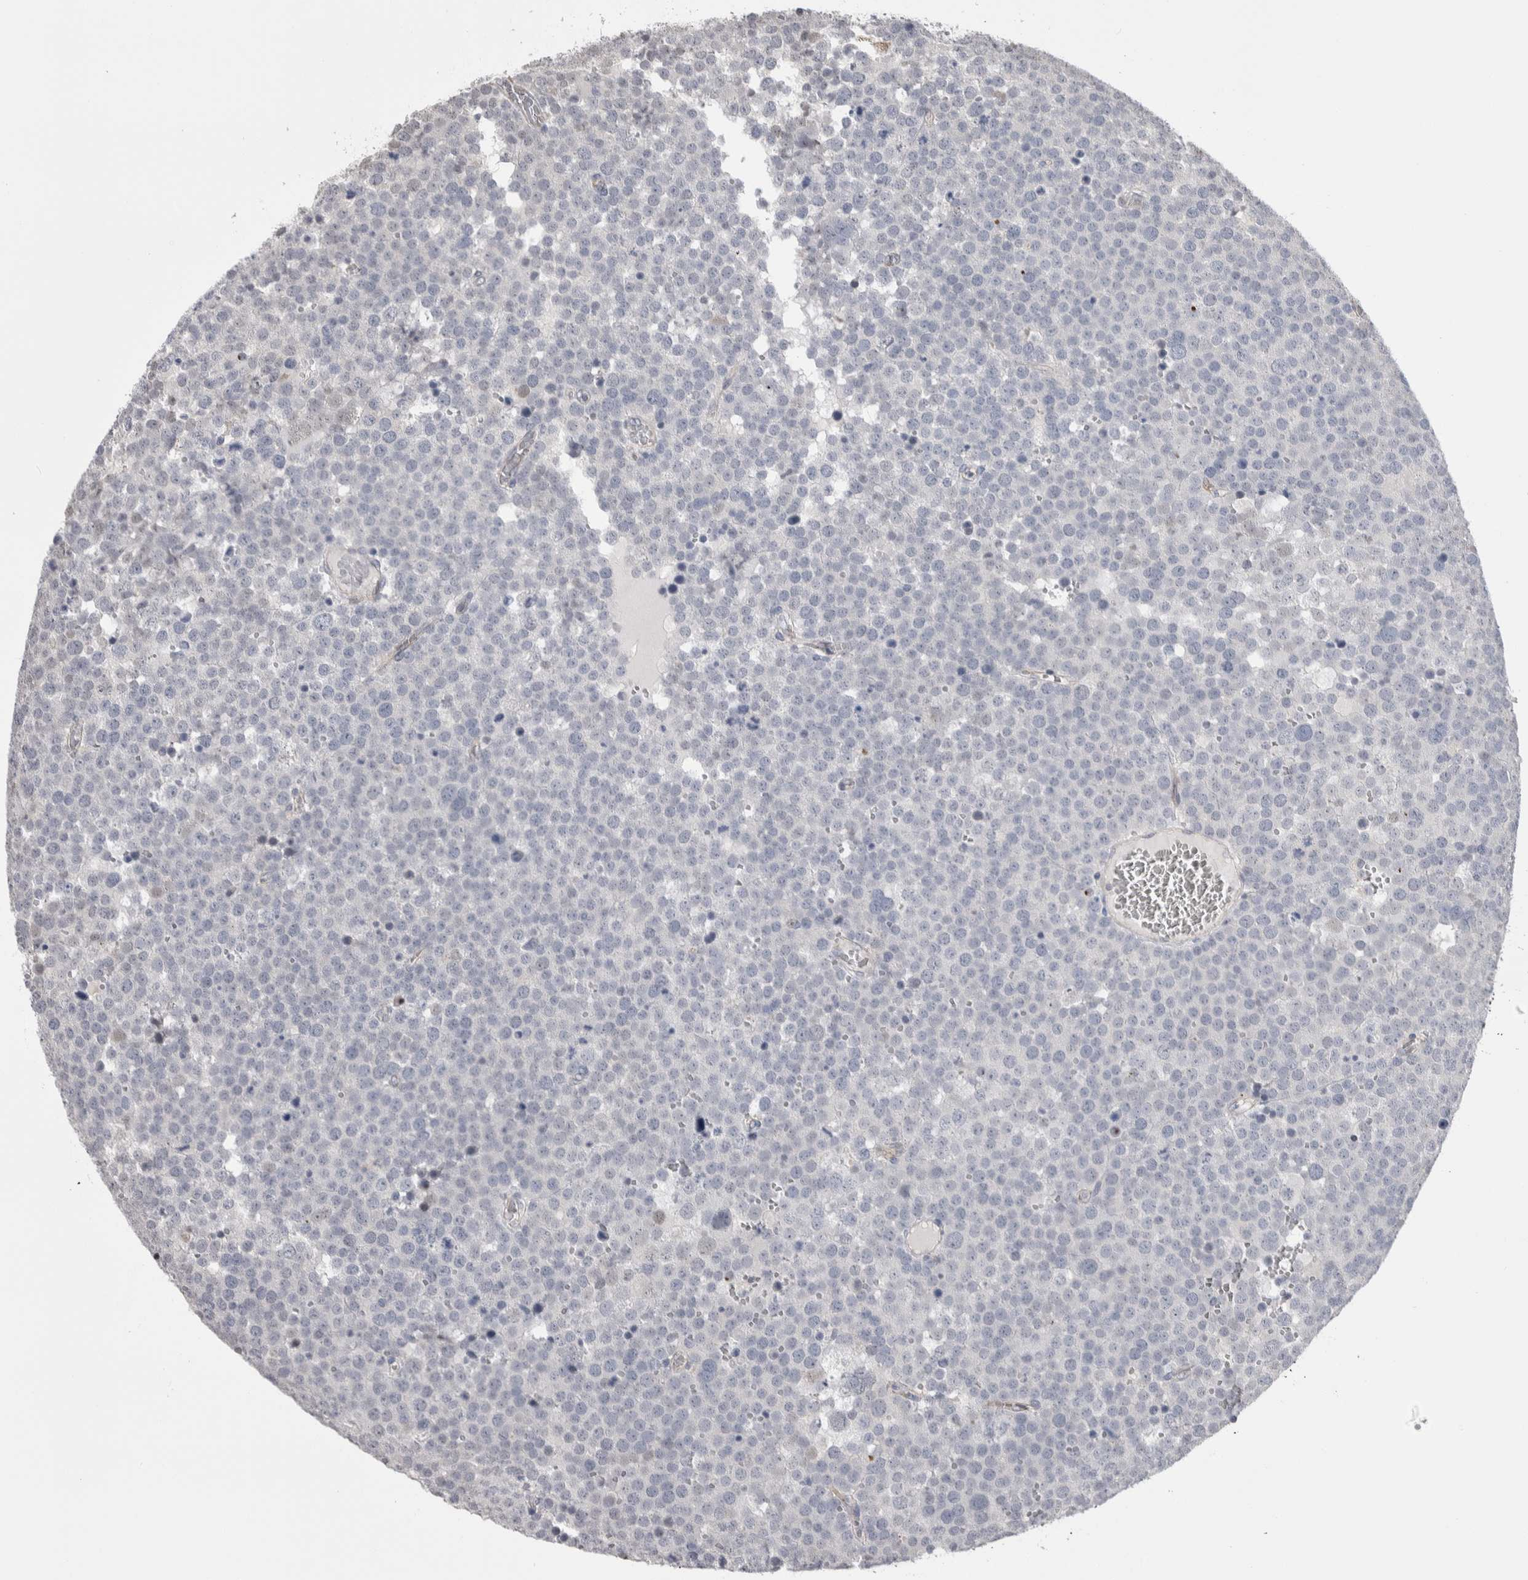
{"staining": {"intensity": "negative", "quantity": "none", "location": "none"}, "tissue": "testis cancer", "cell_type": "Tumor cells", "image_type": "cancer", "snomed": [{"axis": "morphology", "description": "Seminoma, NOS"}, {"axis": "topography", "description": "Testis"}], "caption": "This is an immunohistochemistry micrograph of human testis cancer (seminoma). There is no expression in tumor cells.", "gene": "ZBTB49", "patient": {"sex": "male", "age": 71}}